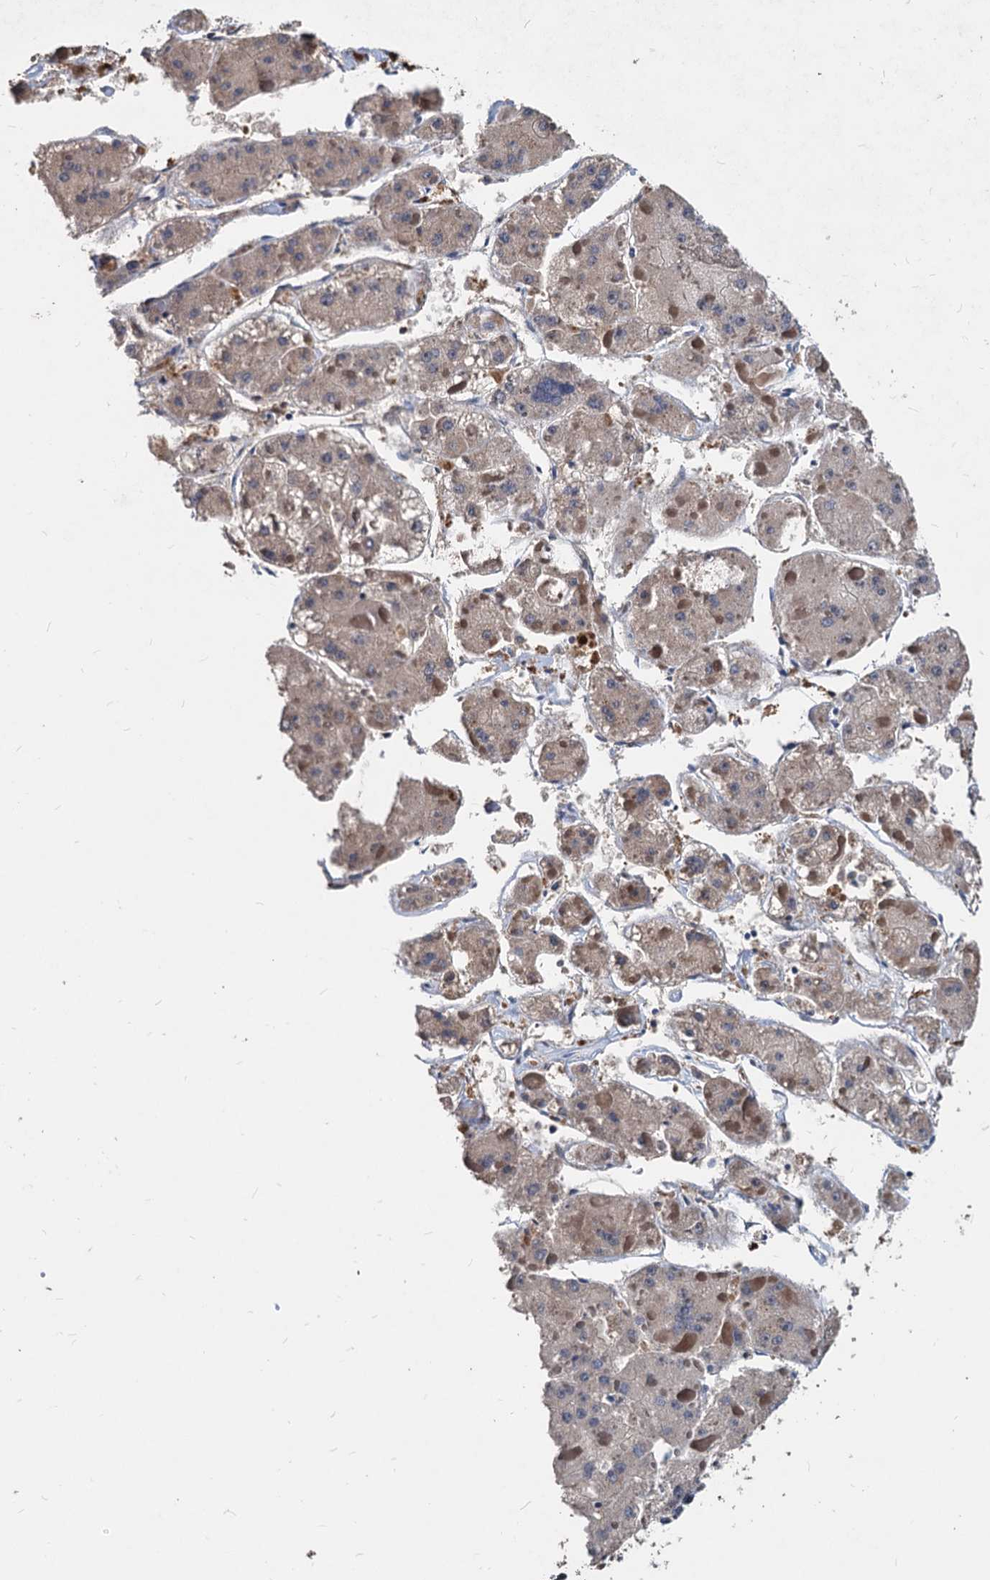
{"staining": {"intensity": "weak", "quantity": "25%-75%", "location": "cytoplasmic/membranous"}, "tissue": "liver cancer", "cell_type": "Tumor cells", "image_type": "cancer", "snomed": [{"axis": "morphology", "description": "Carcinoma, Hepatocellular, NOS"}, {"axis": "topography", "description": "Liver"}], "caption": "A low amount of weak cytoplasmic/membranous expression is identified in about 25%-75% of tumor cells in liver cancer (hepatocellular carcinoma) tissue.", "gene": "LCP2", "patient": {"sex": "female", "age": 73}}